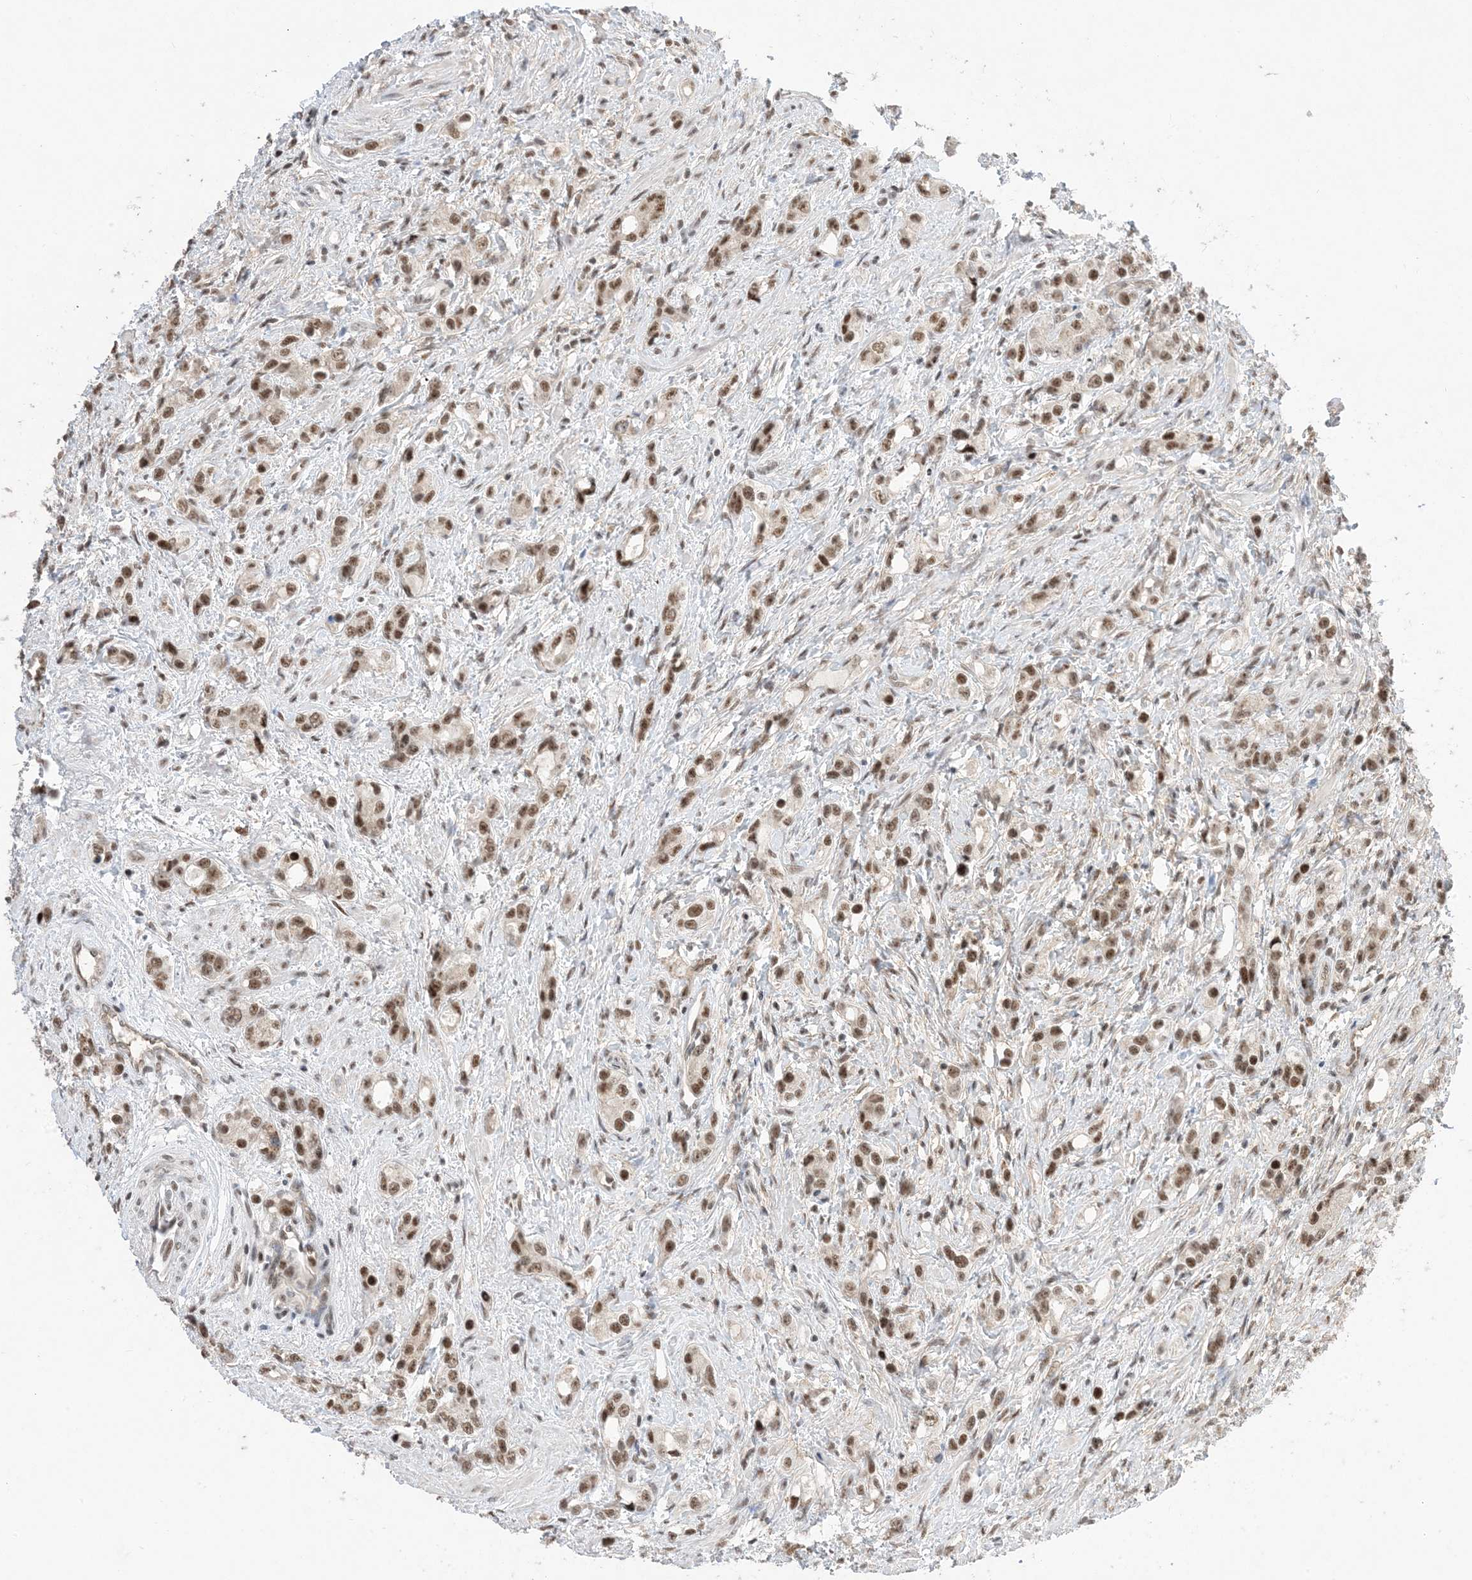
{"staining": {"intensity": "moderate", "quantity": ">75%", "location": "nuclear"}, "tissue": "prostate cancer", "cell_type": "Tumor cells", "image_type": "cancer", "snomed": [{"axis": "morphology", "description": "Adenocarcinoma, High grade"}, {"axis": "topography", "description": "Prostate"}], "caption": "This photomicrograph displays immunohistochemistry staining of adenocarcinoma (high-grade) (prostate), with medium moderate nuclear staining in approximately >75% of tumor cells.", "gene": "SF3A3", "patient": {"sex": "male", "age": 63}}